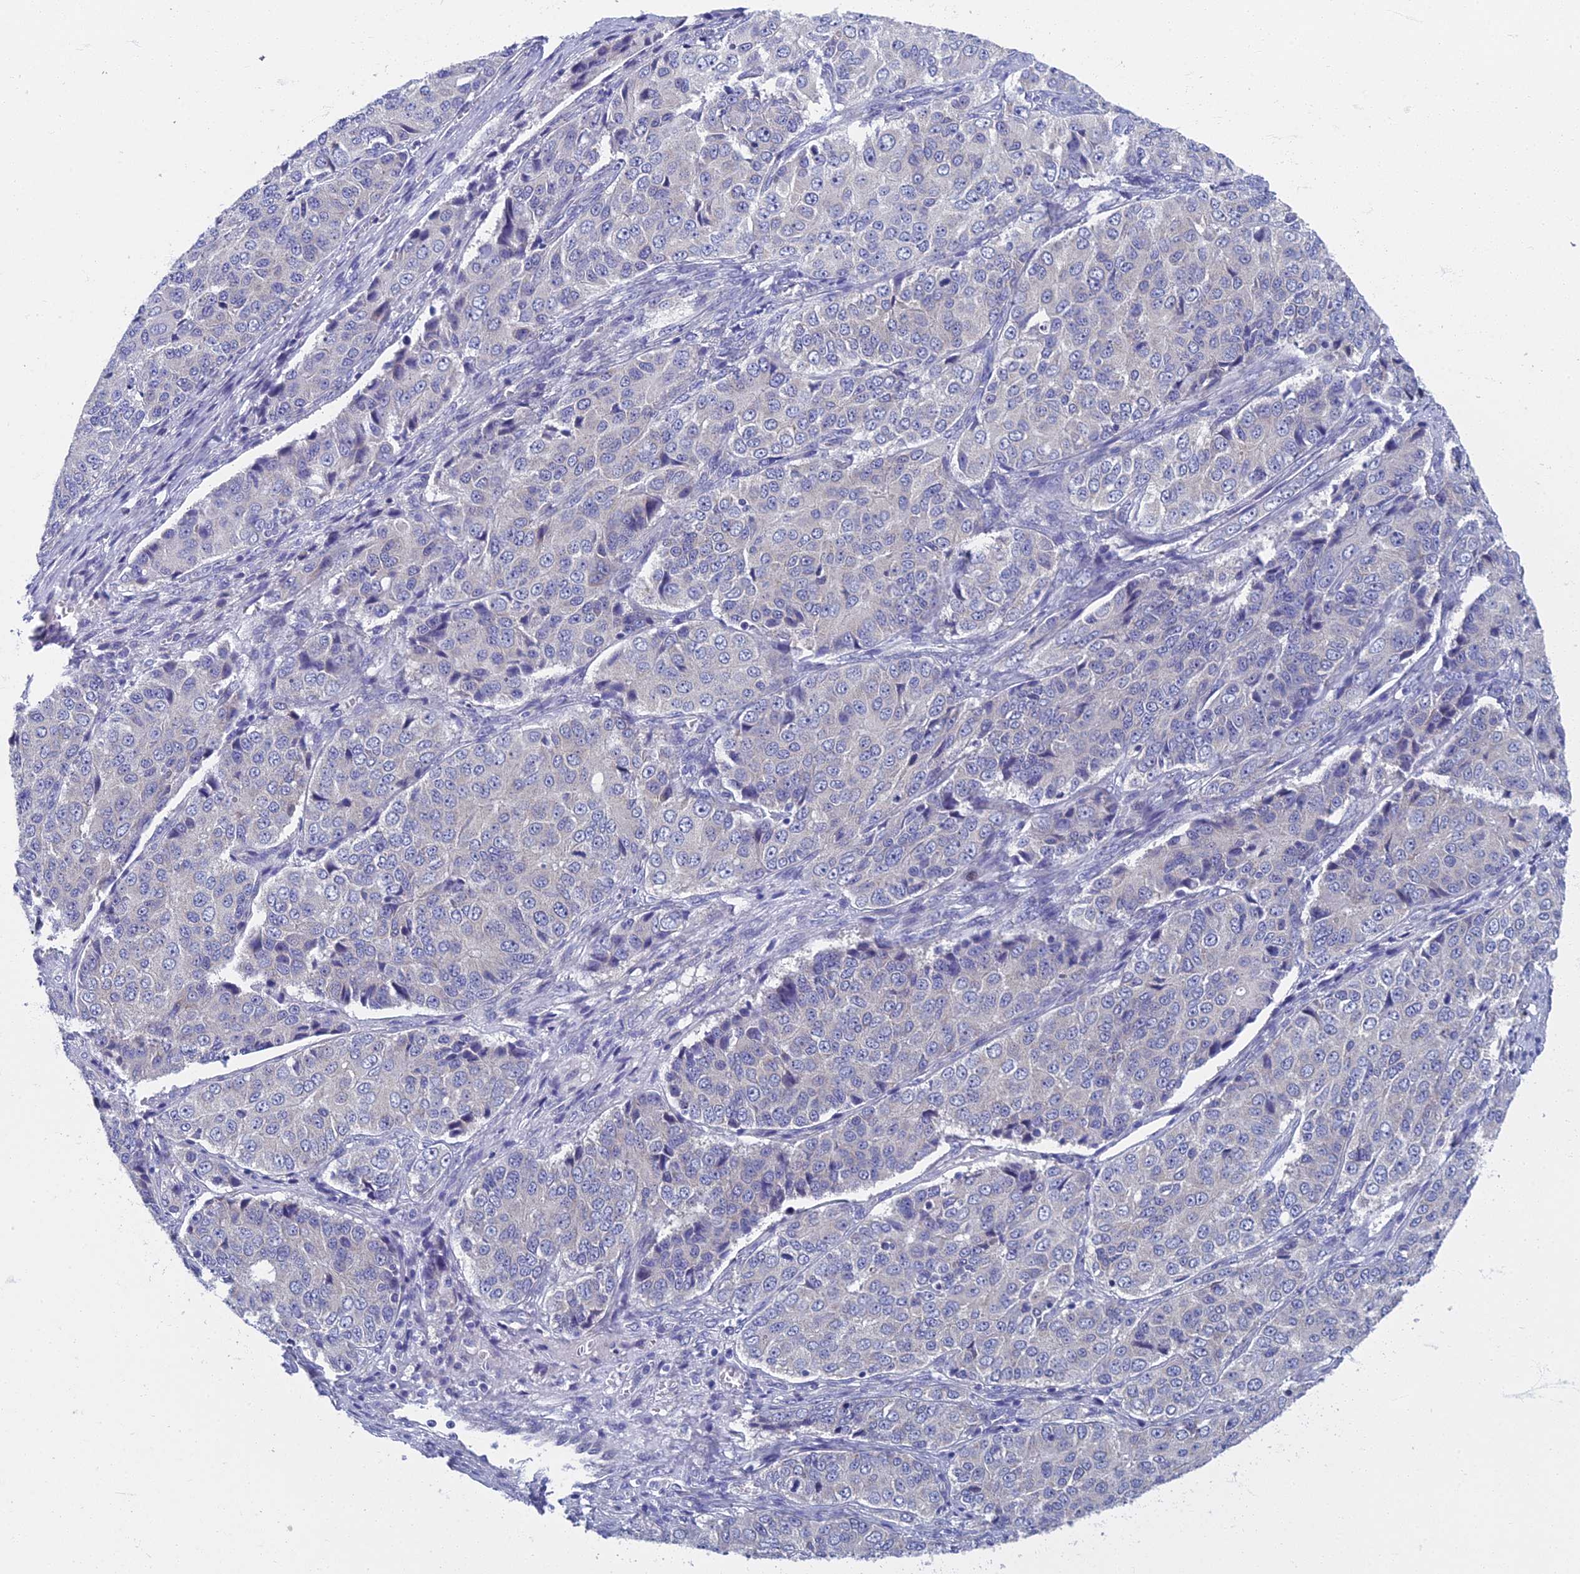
{"staining": {"intensity": "negative", "quantity": "none", "location": "none"}, "tissue": "ovarian cancer", "cell_type": "Tumor cells", "image_type": "cancer", "snomed": [{"axis": "morphology", "description": "Carcinoma, endometroid"}, {"axis": "topography", "description": "Ovary"}], "caption": "A micrograph of human ovarian cancer is negative for staining in tumor cells.", "gene": "SPIN4", "patient": {"sex": "female", "age": 51}}